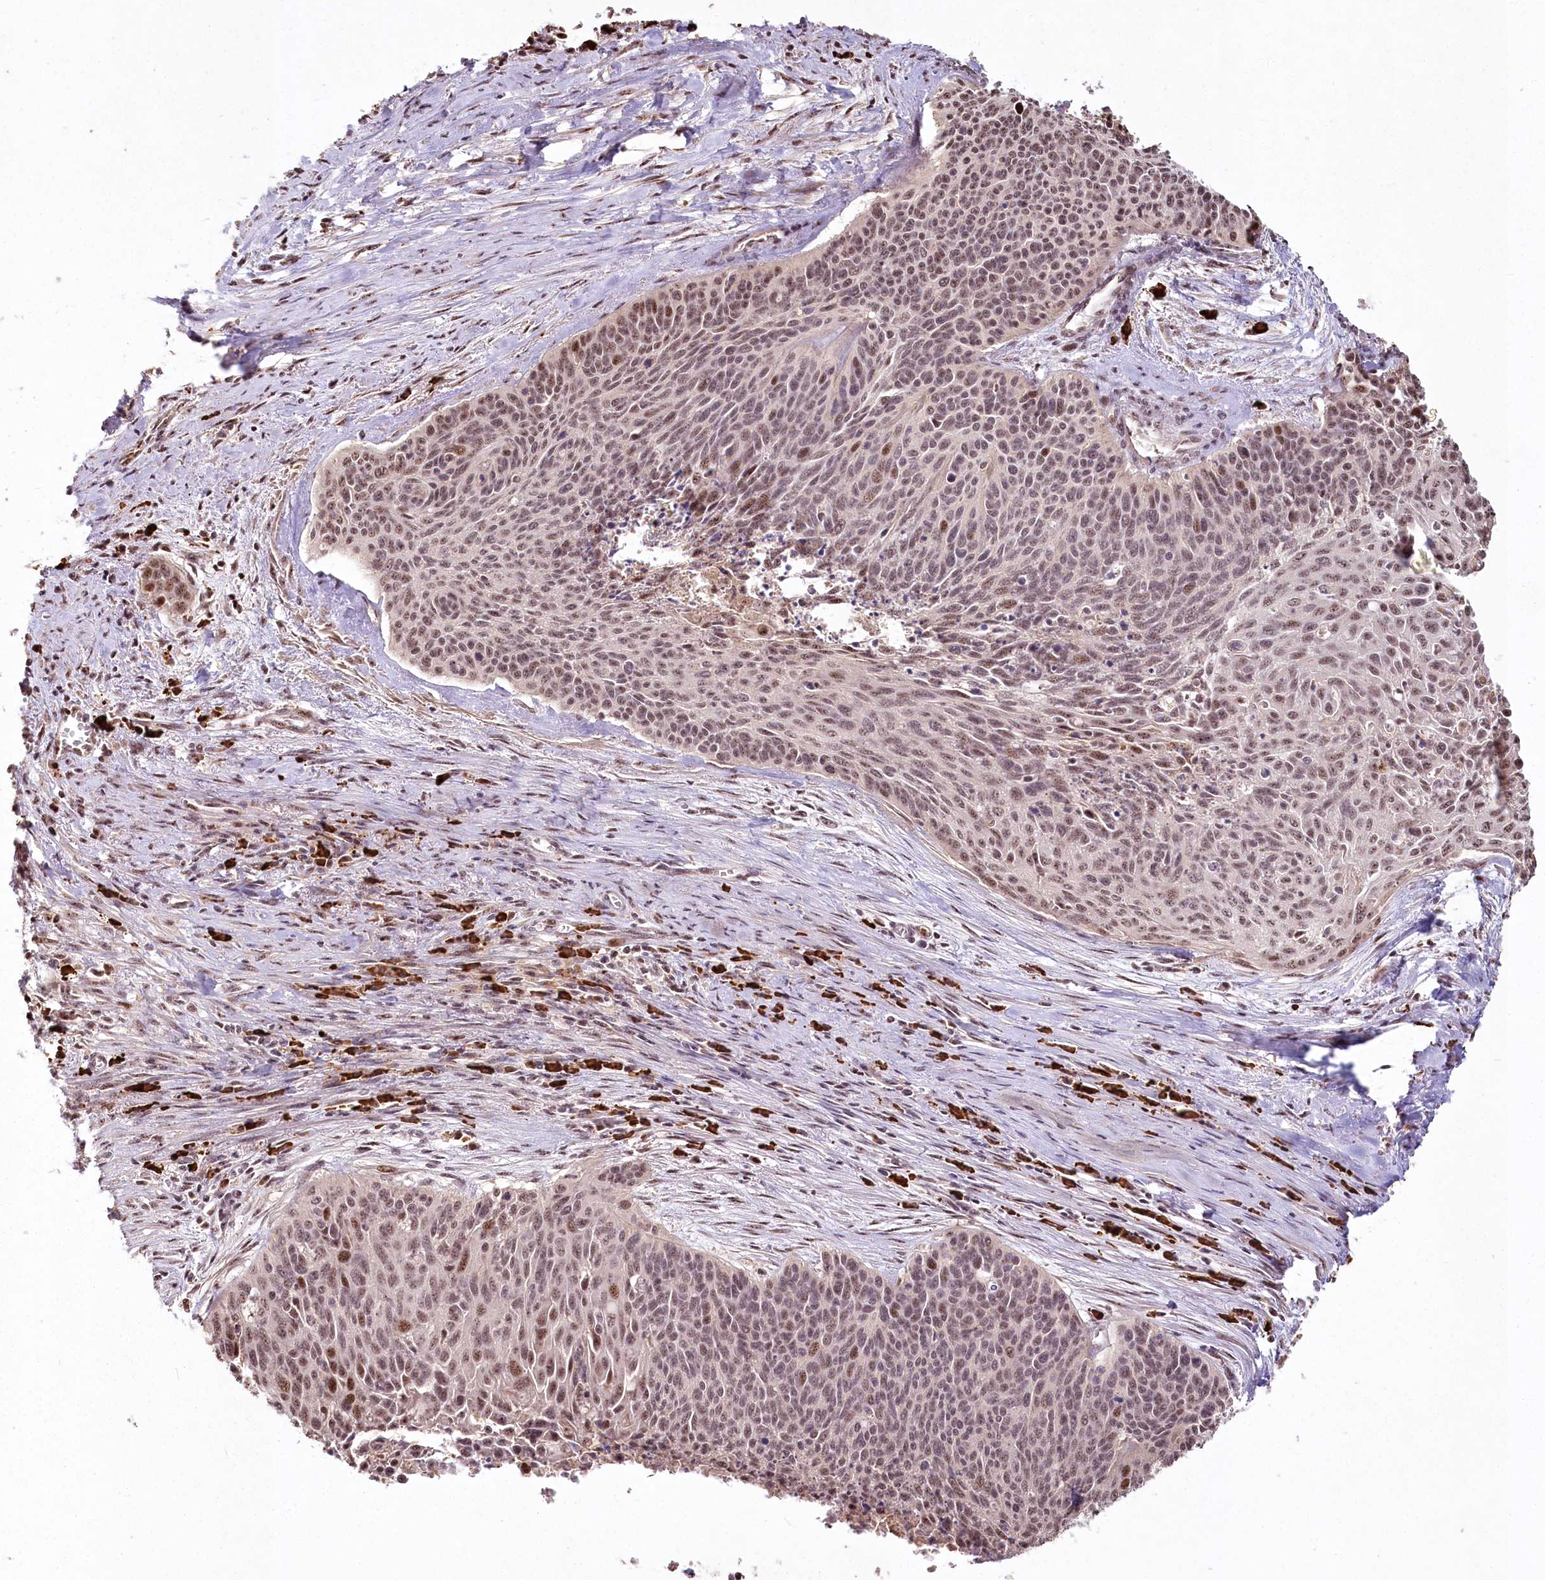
{"staining": {"intensity": "weak", "quantity": ">75%", "location": "nuclear"}, "tissue": "cervical cancer", "cell_type": "Tumor cells", "image_type": "cancer", "snomed": [{"axis": "morphology", "description": "Squamous cell carcinoma, NOS"}, {"axis": "topography", "description": "Cervix"}], "caption": "The immunohistochemical stain shows weak nuclear positivity in tumor cells of cervical squamous cell carcinoma tissue.", "gene": "PYROXD1", "patient": {"sex": "female", "age": 55}}